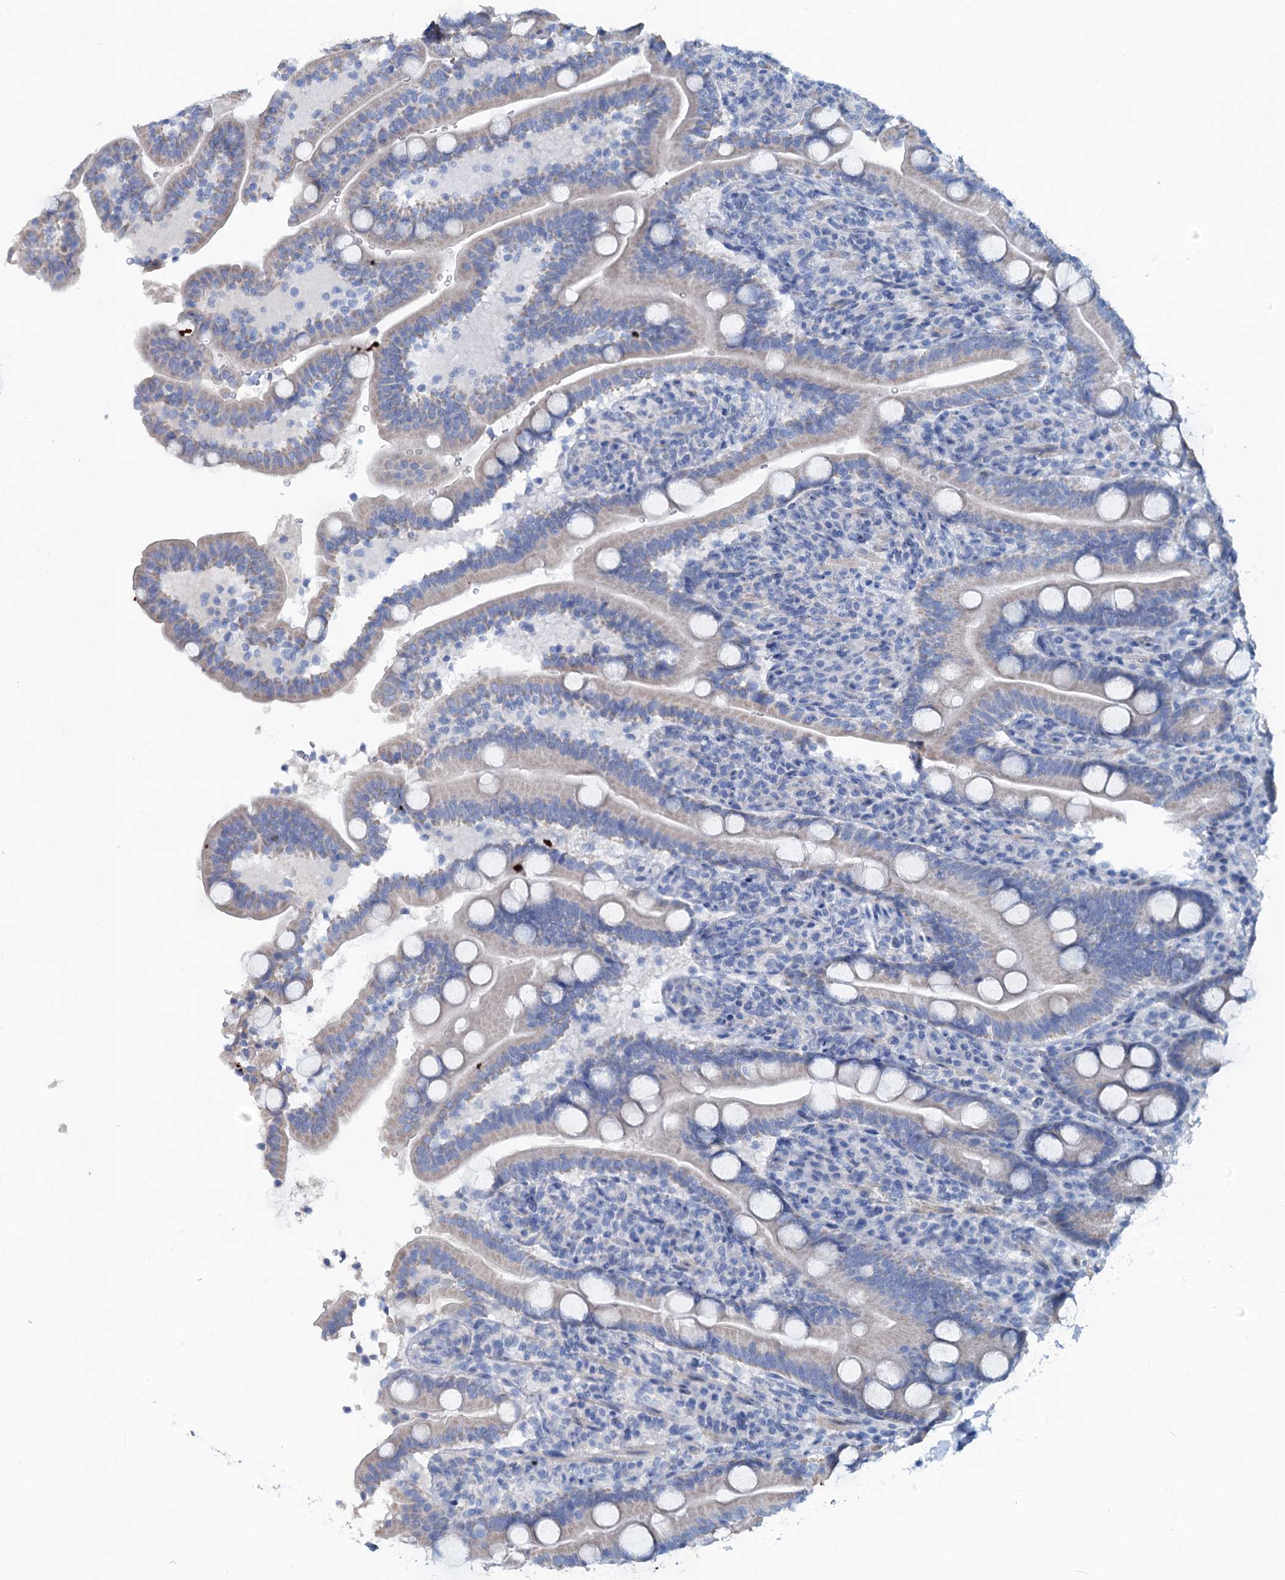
{"staining": {"intensity": "negative", "quantity": "none", "location": "none"}, "tissue": "duodenum", "cell_type": "Glandular cells", "image_type": "normal", "snomed": [{"axis": "morphology", "description": "Normal tissue, NOS"}, {"axis": "topography", "description": "Duodenum"}], "caption": "Immunohistochemistry of normal duodenum displays no staining in glandular cells. (DAB (3,3'-diaminobenzidine) IHC visualized using brightfield microscopy, high magnification).", "gene": "SLC1A3", "patient": {"sex": "male", "age": 35}}